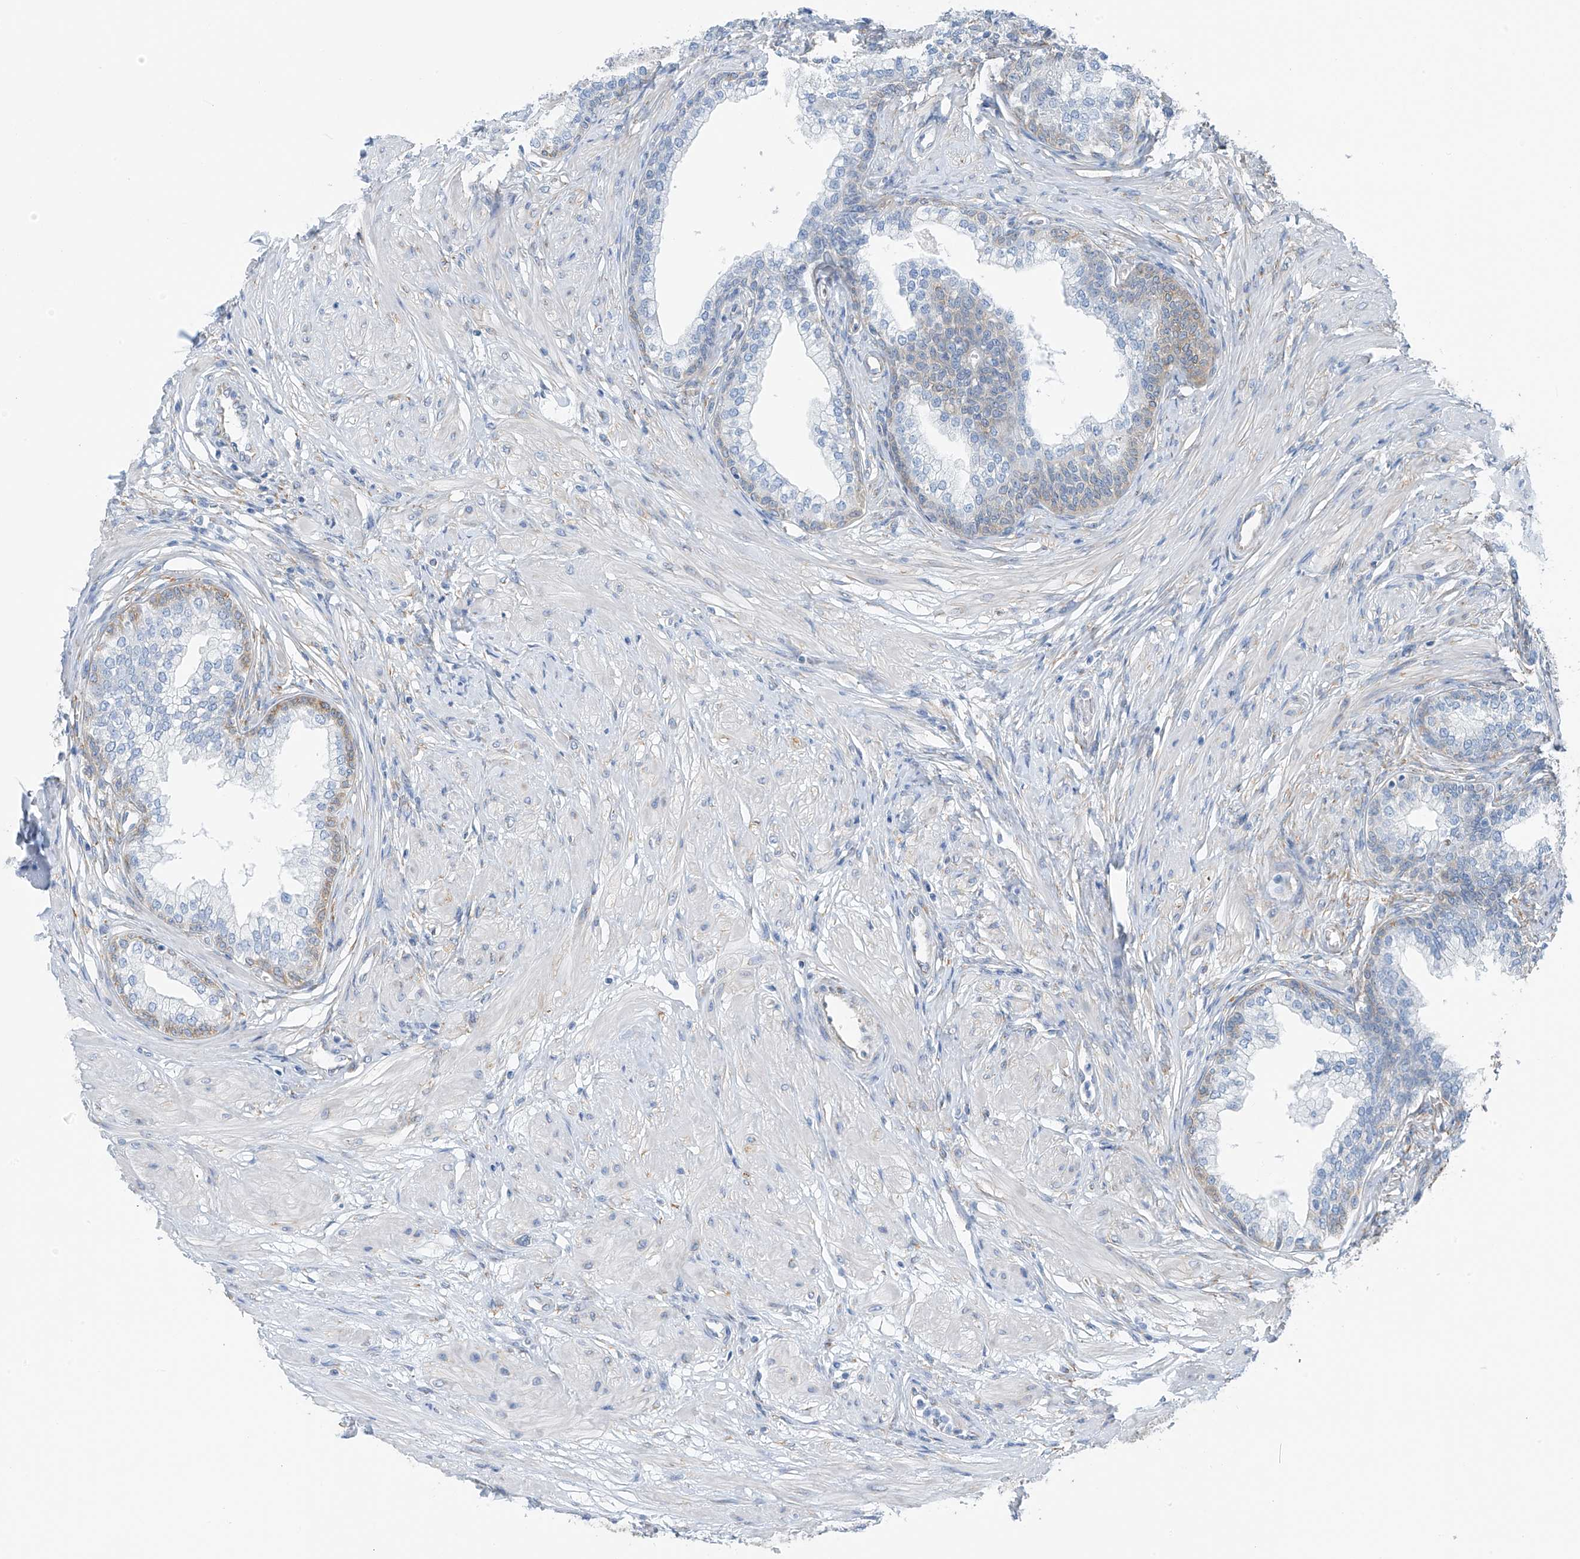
{"staining": {"intensity": "weak", "quantity": "<25%", "location": "cytoplasmic/membranous"}, "tissue": "prostate", "cell_type": "Glandular cells", "image_type": "normal", "snomed": [{"axis": "morphology", "description": "Normal tissue, NOS"}, {"axis": "morphology", "description": "Urothelial carcinoma, Low grade"}, {"axis": "topography", "description": "Urinary bladder"}, {"axis": "topography", "description": "Prostate"}], "caption": "Glandular cells are negative for protein expression in unremarkable human prostate. (Immunohistochemistry (ihc), brightfield microscopy, high magnification).", "gene": "RCN2", "patient": {"sex": "male", "age": 60}}